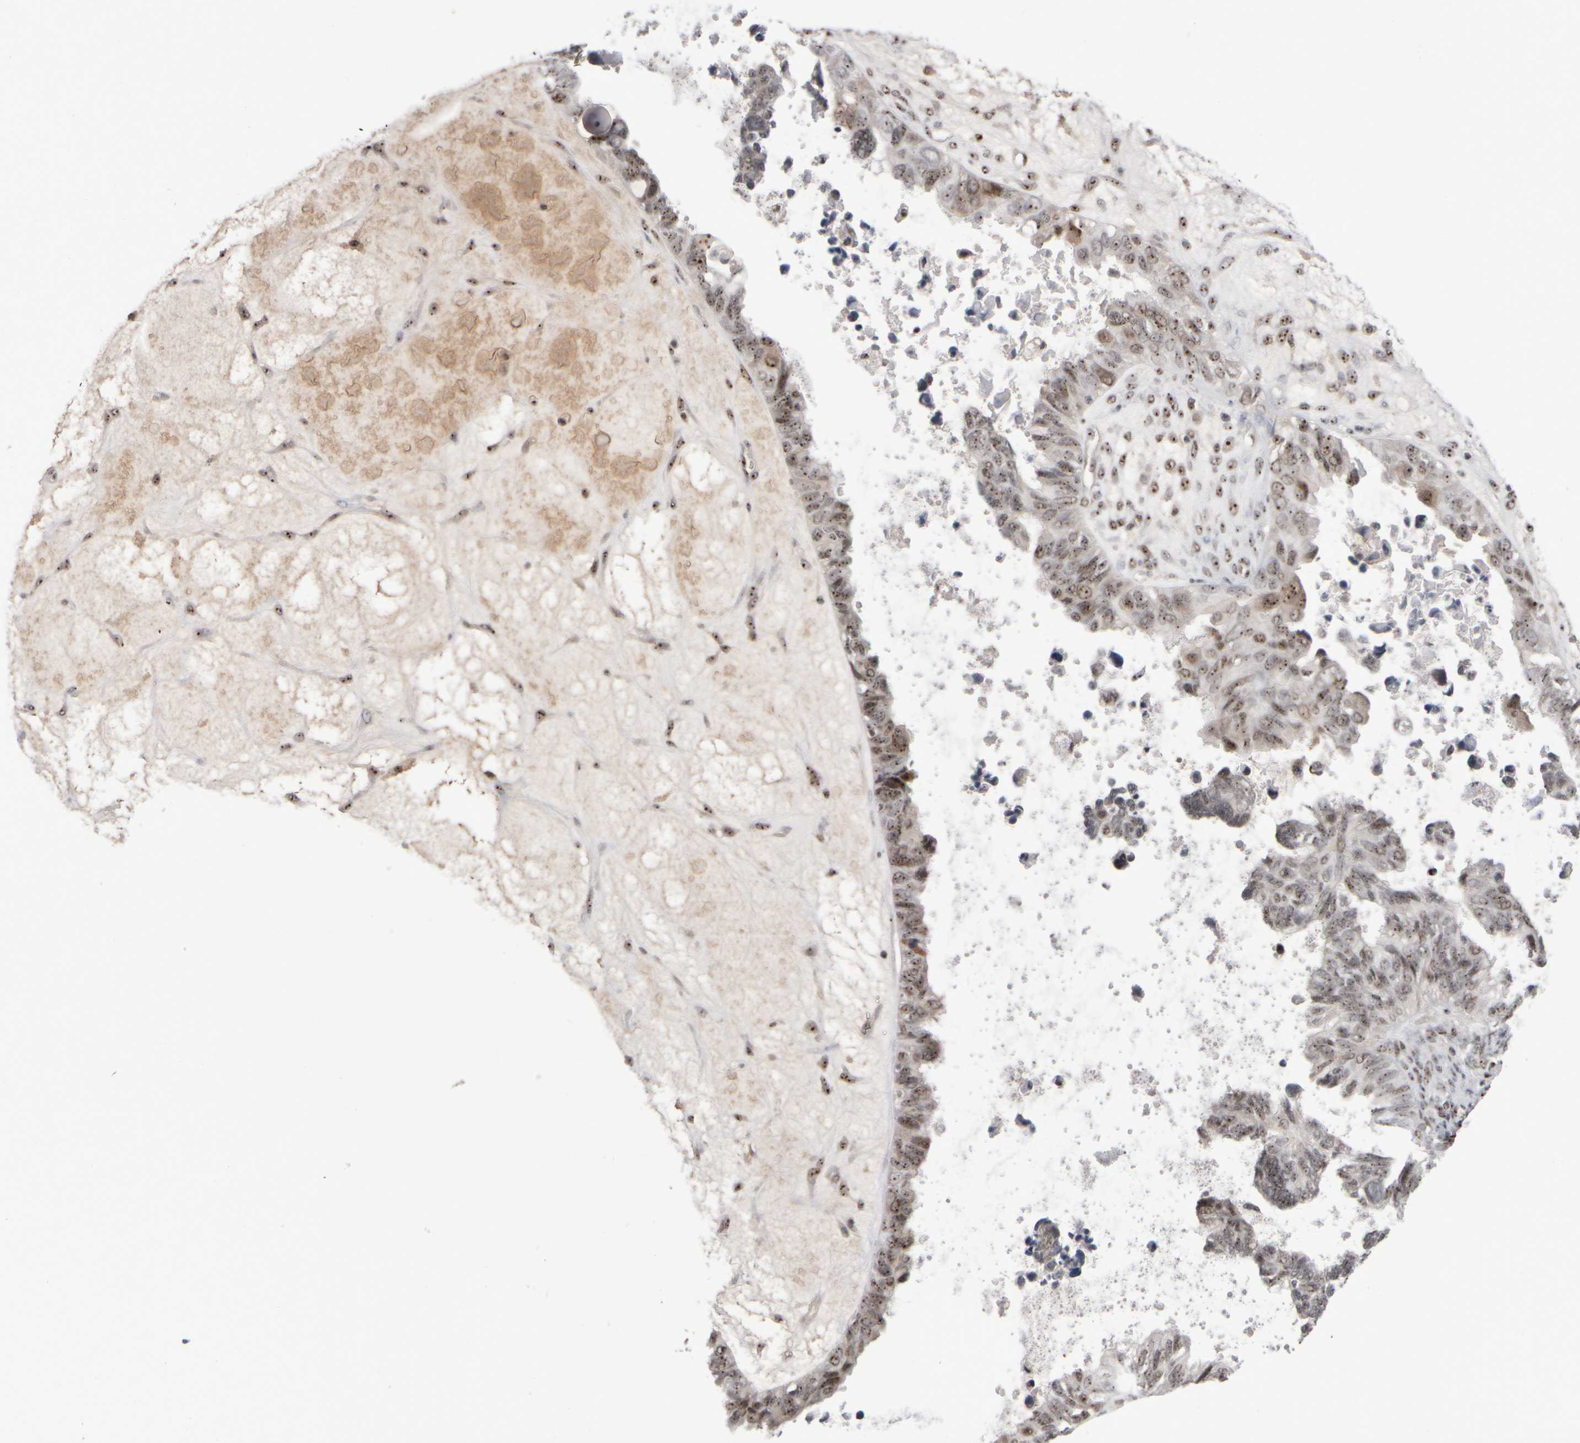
{"staining": {"intensity": "weak", "quantity": ">75%", "location": "nuclear"}, "tissue": "ovarian cancer", "cell_type": "Tumor cells", "image_type": "cancer", "snomed": [{"axis": "morphology", "description": "Cystadenocarcinoma, serous, NOS"}, {"axis": "topography", "description": "Ovary"}], "caption": "About >75% of tumor cells in ovarian cancer demonstrate weak nuclear protein expression as visualized by brown immunohistochemical staining.", "gene": "SURF6", "patient": {"sex": "female", "age": 79}}